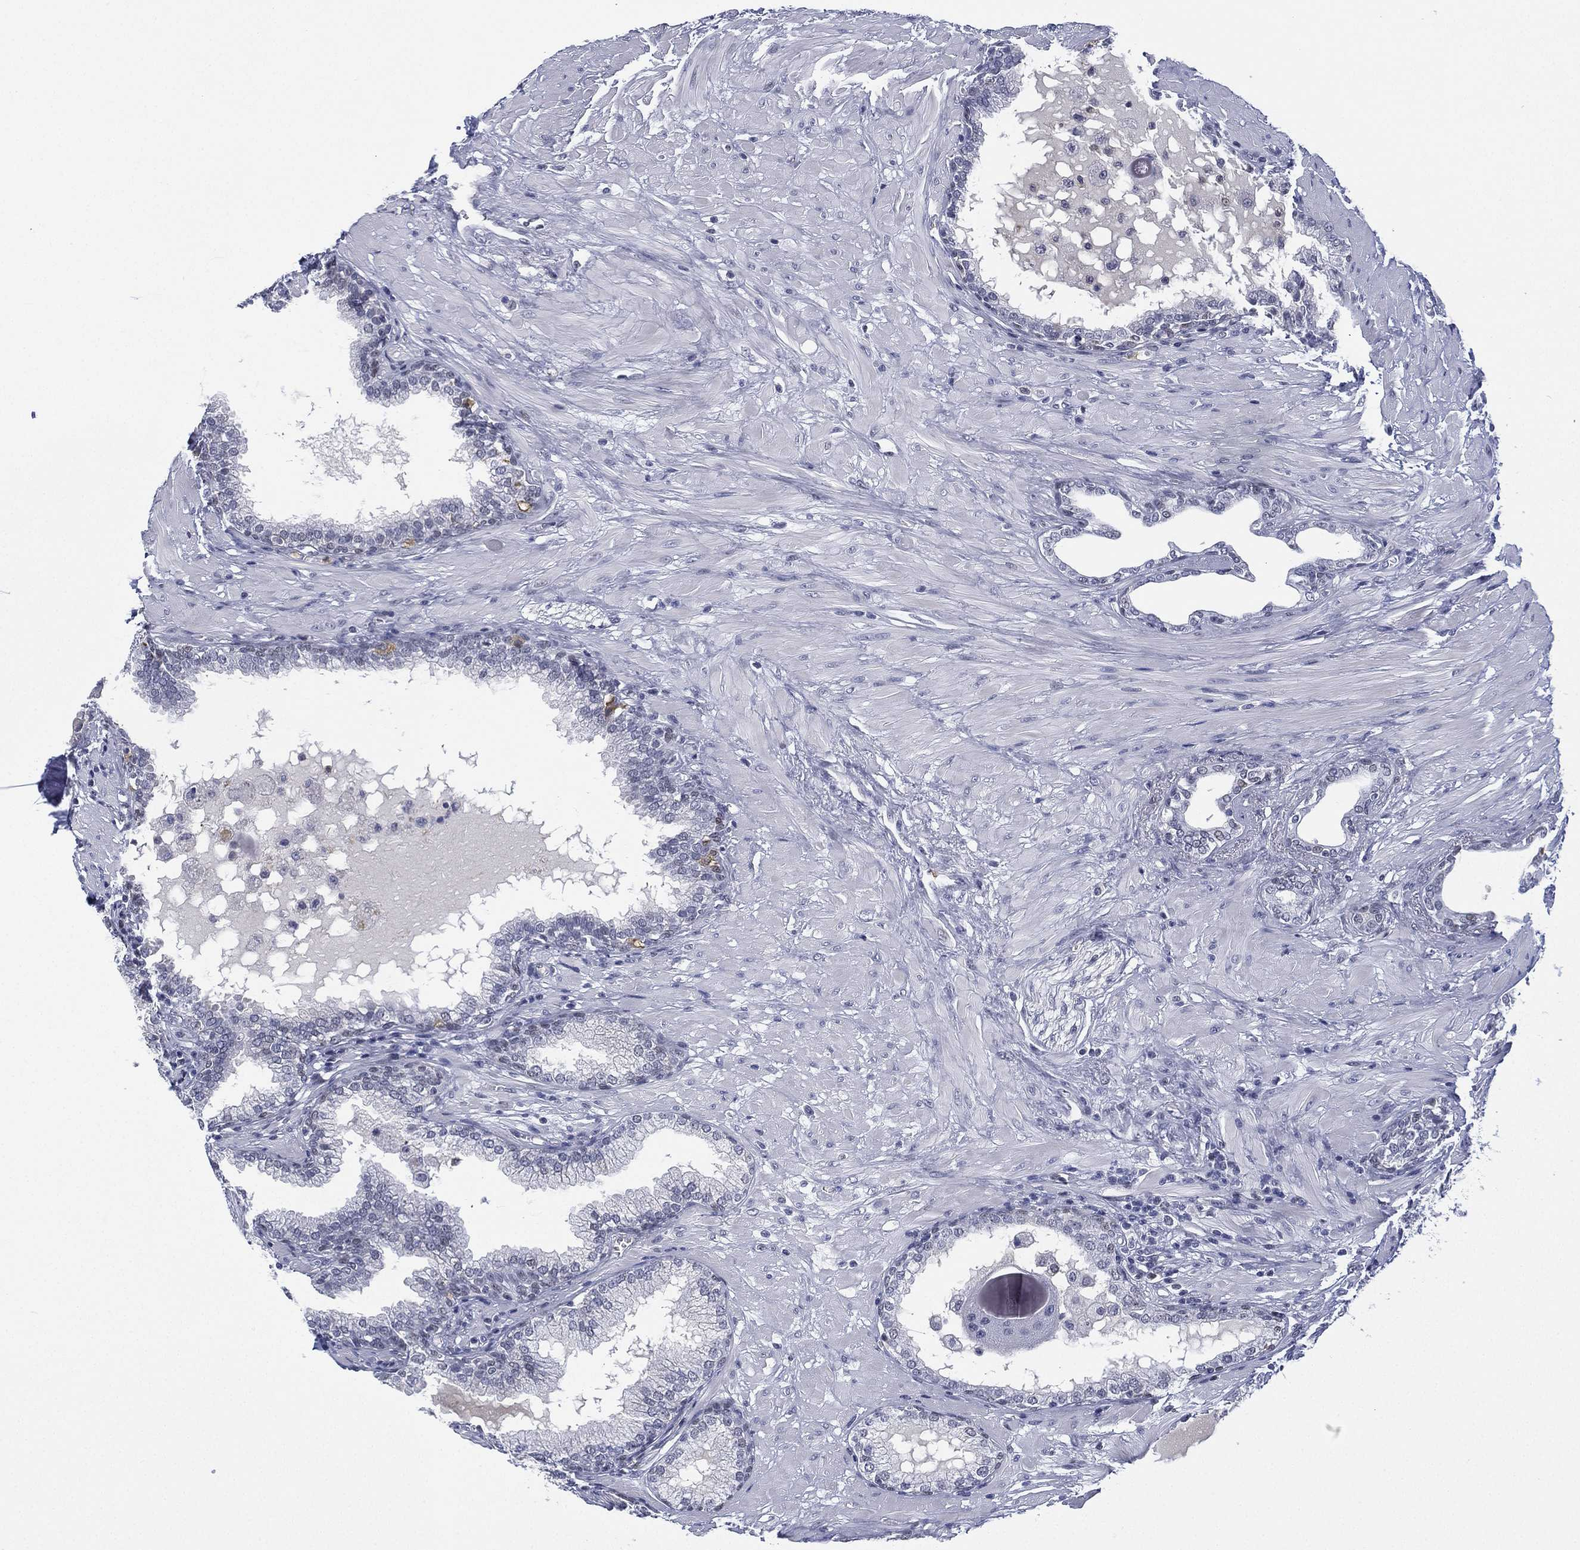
{"staining": {"intensity": "negative", "quantity": "none", "location": "none"}, "tissue": "prostate", "cell_type": "Glandular cells", "image_type": "normal", "snomed": [{"axis": "morphology", "description": "Normal tissue, NOS"}, {"axis": "topography", "description": "Prostate"}], "caption": "Image shows no significant protein positivity in glandular cells of benign prostate. The staining was performed using DAB to visualize the protein expression in brown, while the nuclei were stained in blue with hematoxylin (Magnification: 20x).", "gene": "ZNF711", "patient": {"sex": "male", "age": 64}}